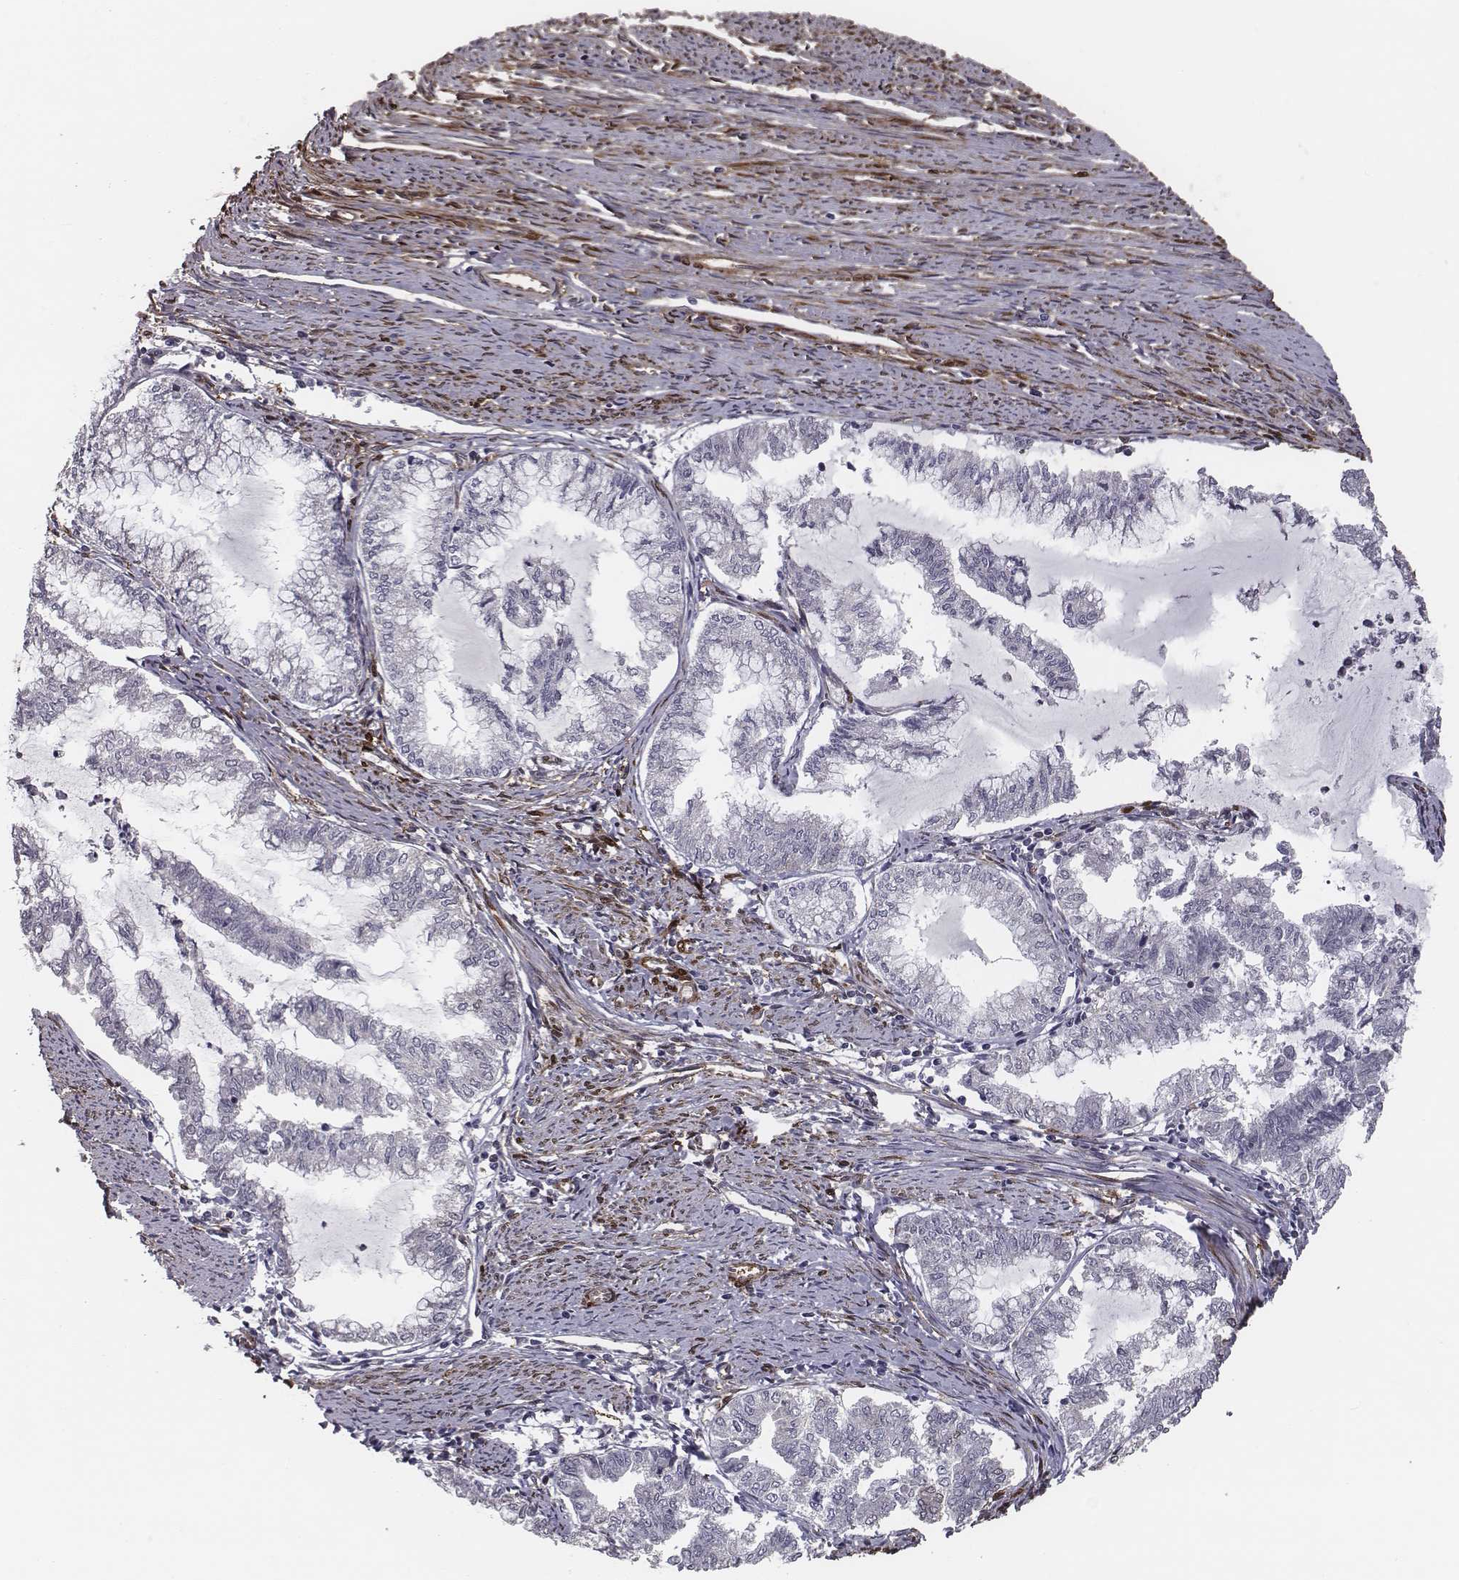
{"staining": {"intensity": "negative", "quantity": "none", "location": "none"}, "tissue": "endometrial cancer", "cell_type": "Tumor cells", "image_type": "cancer", "snomed": [{"axis": "morphology", "description": "Adenocarcinoma, NOS"}, {"axis": "topography", "description": "Endometrium"}], "caption": "Immunohistochemistry (IHC) image of endometrial cancer (adenocarcinoma) stained for a protein (brown), which demonstrates no positivity in tumor cells.", "gene": "ISYNA1", "patient": {"sex": "female", "age": 79}}